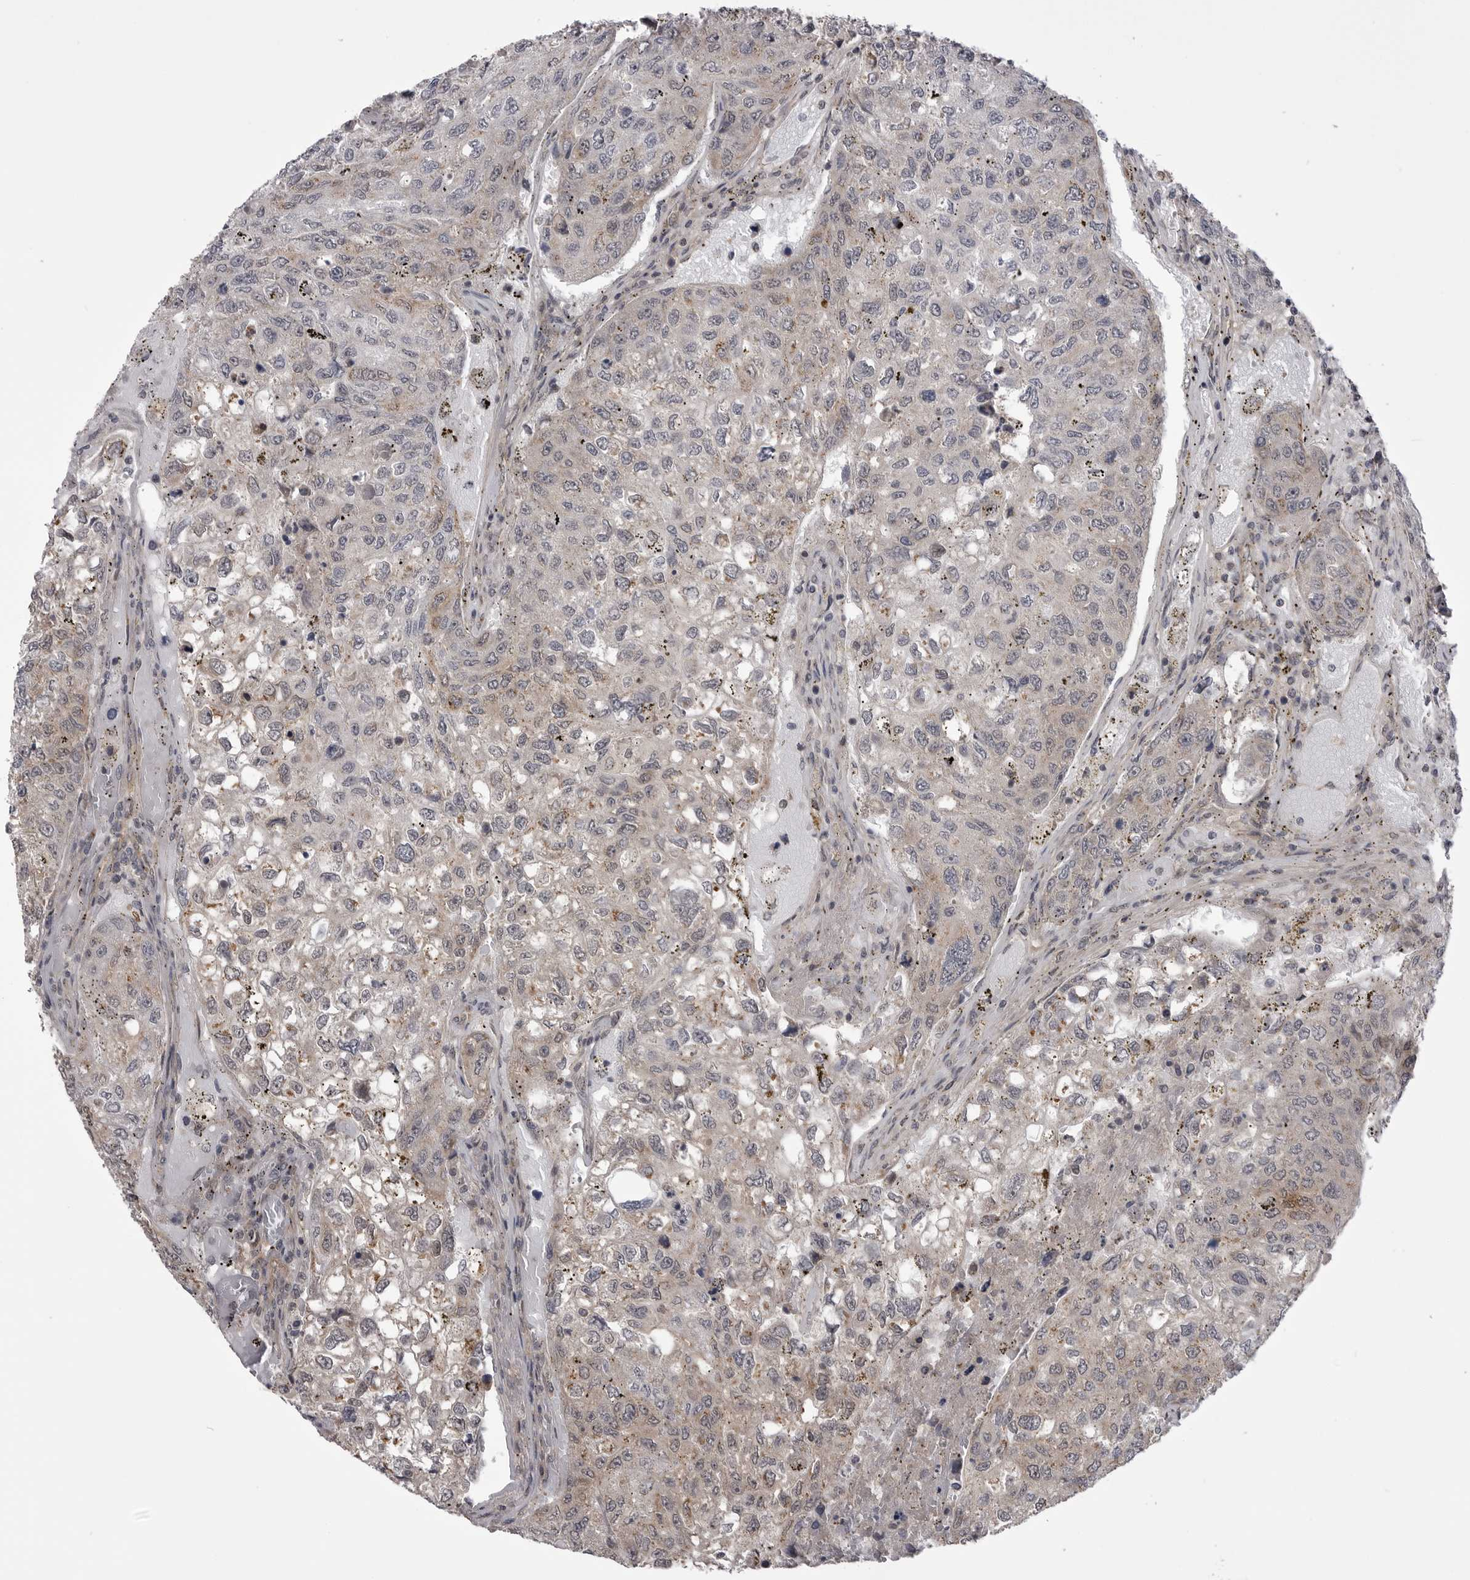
{"staining": {"intensity": "negative", "quantity": "none", "location": "none"}, "tissue": "urothelial cancer", "cell_type": "Tumor cells", "image_type": "cancer", "snomed": [{"axis": "morphology", "description": "Urothelial carcinoma, High grade"}, {"axis": "topography", "description": "Lymph node"}, {"axis": "topography", "description": "Urinary bladder"}], "caption": "This micrograph is of urothelial carcinoma (high-grade) stained with immunohistochemistry to label a protein in brown with the nuclei are counter-stained blue. There is no staining in tumor cells.", "gene": "PDCL", "patient": {"sex": "male", "age": 51}}